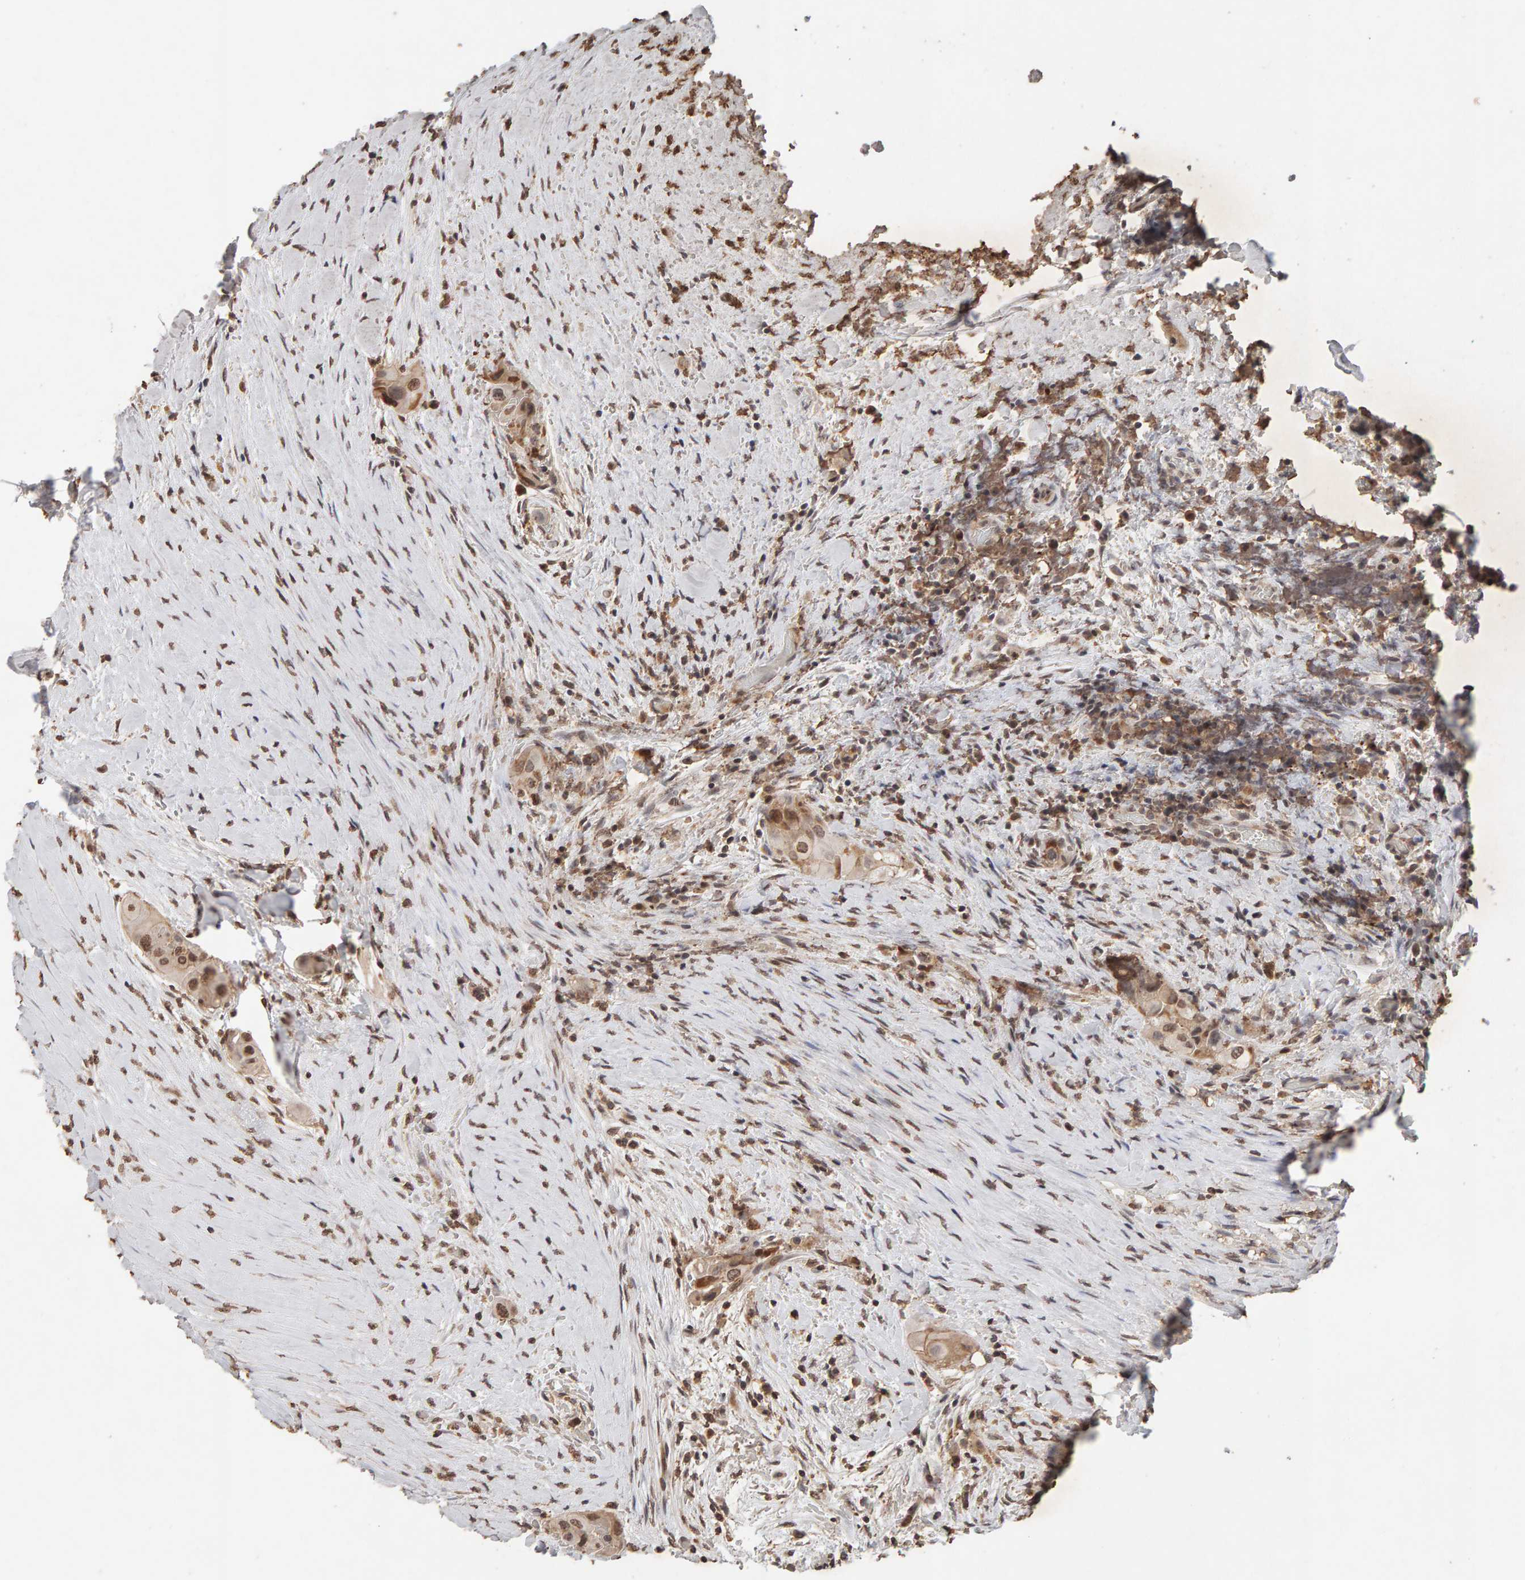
{"staining": {"intensity": "moderate", "quantity": ">75%", "location": "nuclear"}, "tissue": "thyroid cancer", "cell_type": "Tumor cells", "image_type": "cancer", "snomed": [{"axis": "morphology", "description": "Papillary adenocarcinoma, NOS"}, {"axis": "topography", "description": "Thyroid gland"}], "caption": "Thyroid papillary adenocarcinoma tissue exhibits moderate nuclear positivity in approximately >75% of tumor cells", "gene": "DNAJB5", "patient": {"sex": "female", "age": 59}}